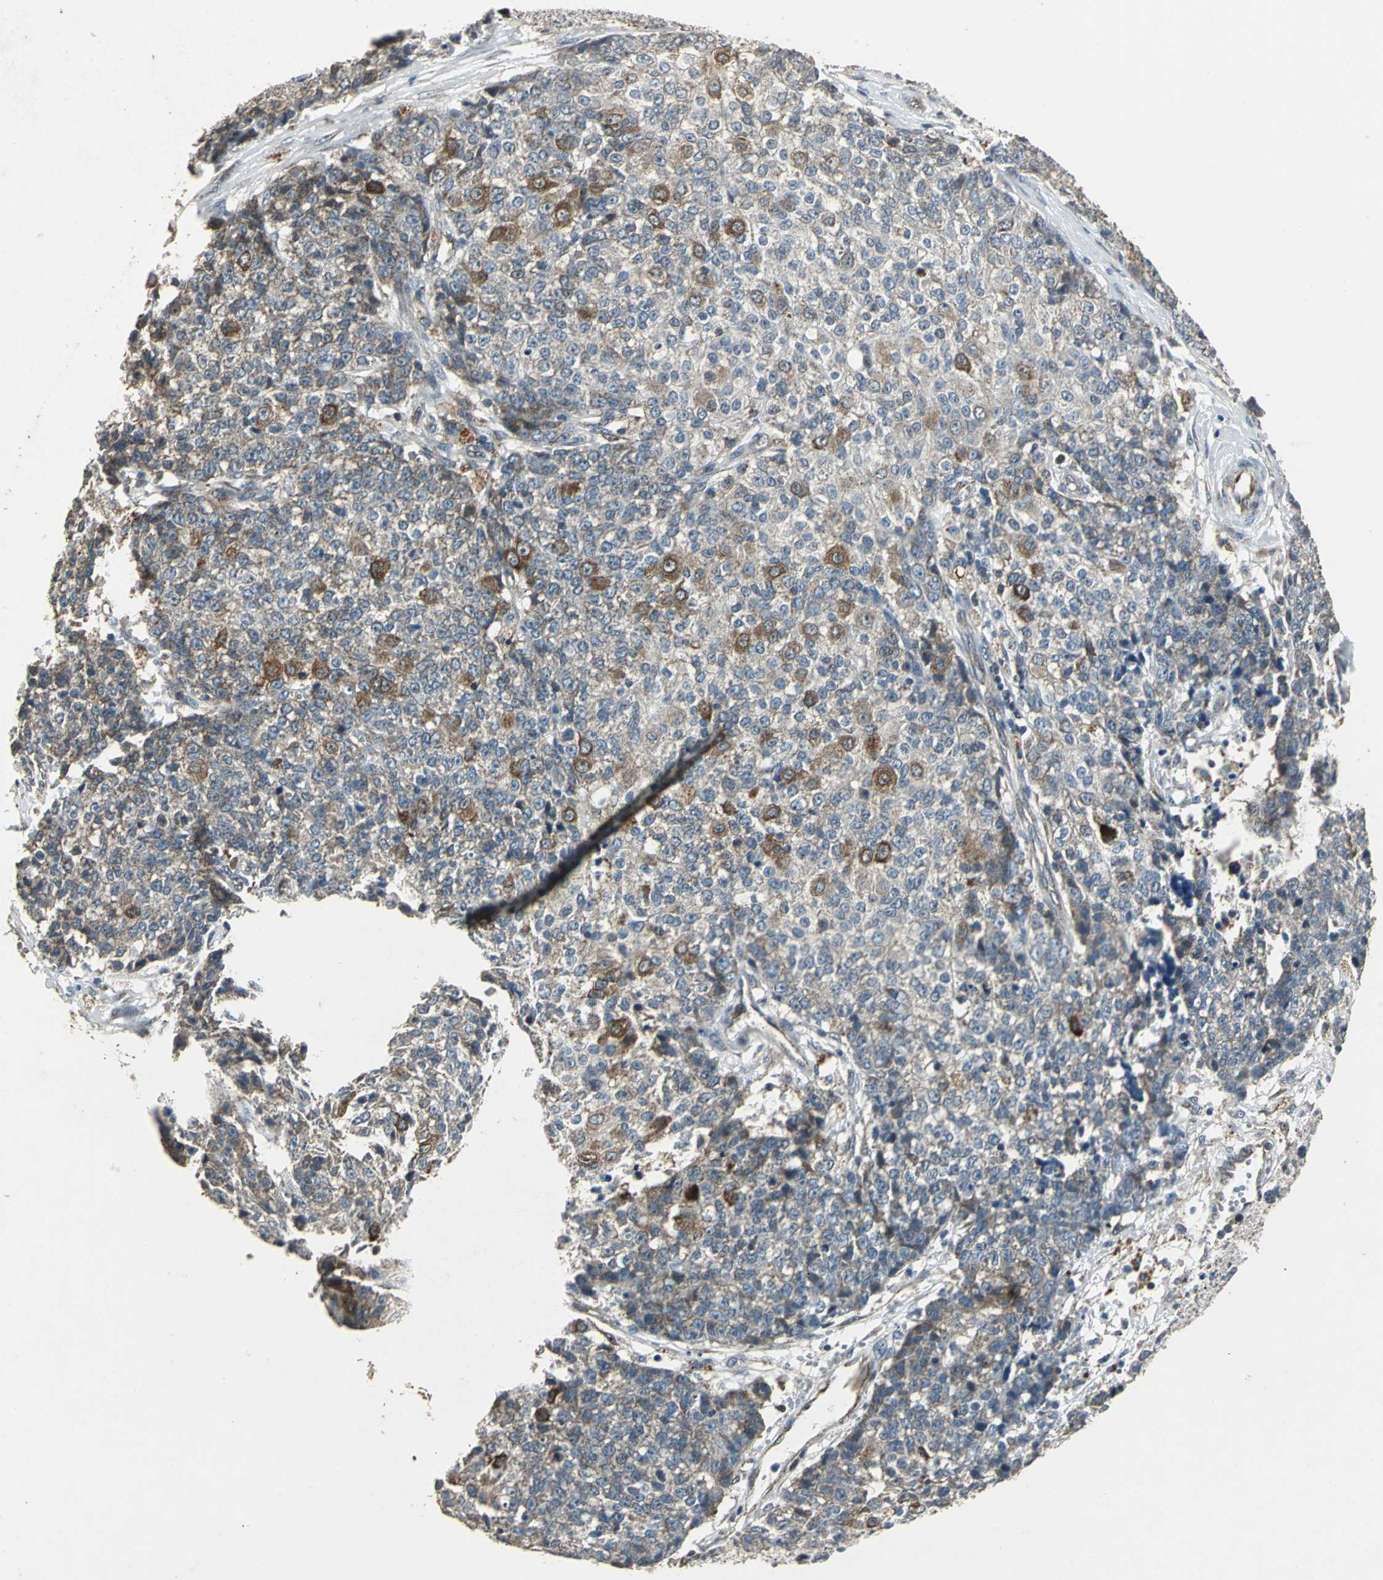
{"staining": {"intensity": "weak", "quantity": ">75%", "location": "cytoplasmic/membranous"}, "tissue": "ovarian cancer", "cell_type": "Tumor cells", "image_type": "cancer", "snomed": [{"axis": "morphology", "description": "Carcinoma, endometroid"}, {"axis": "topography", "description": "Ovary"}], "caption": "Immunohistochemistry (IHC) photomicrograph of neoplastic tissue: ovarian cancer stained using IHC shows low levels of weak protein expression localized specifically in the cytoplasmic/membranous of tumor cells, appearing as a cytoplasmic/membranous brown color.", "gene": "DNAJB4", "patient": {"sex": "female", "age": 42}}